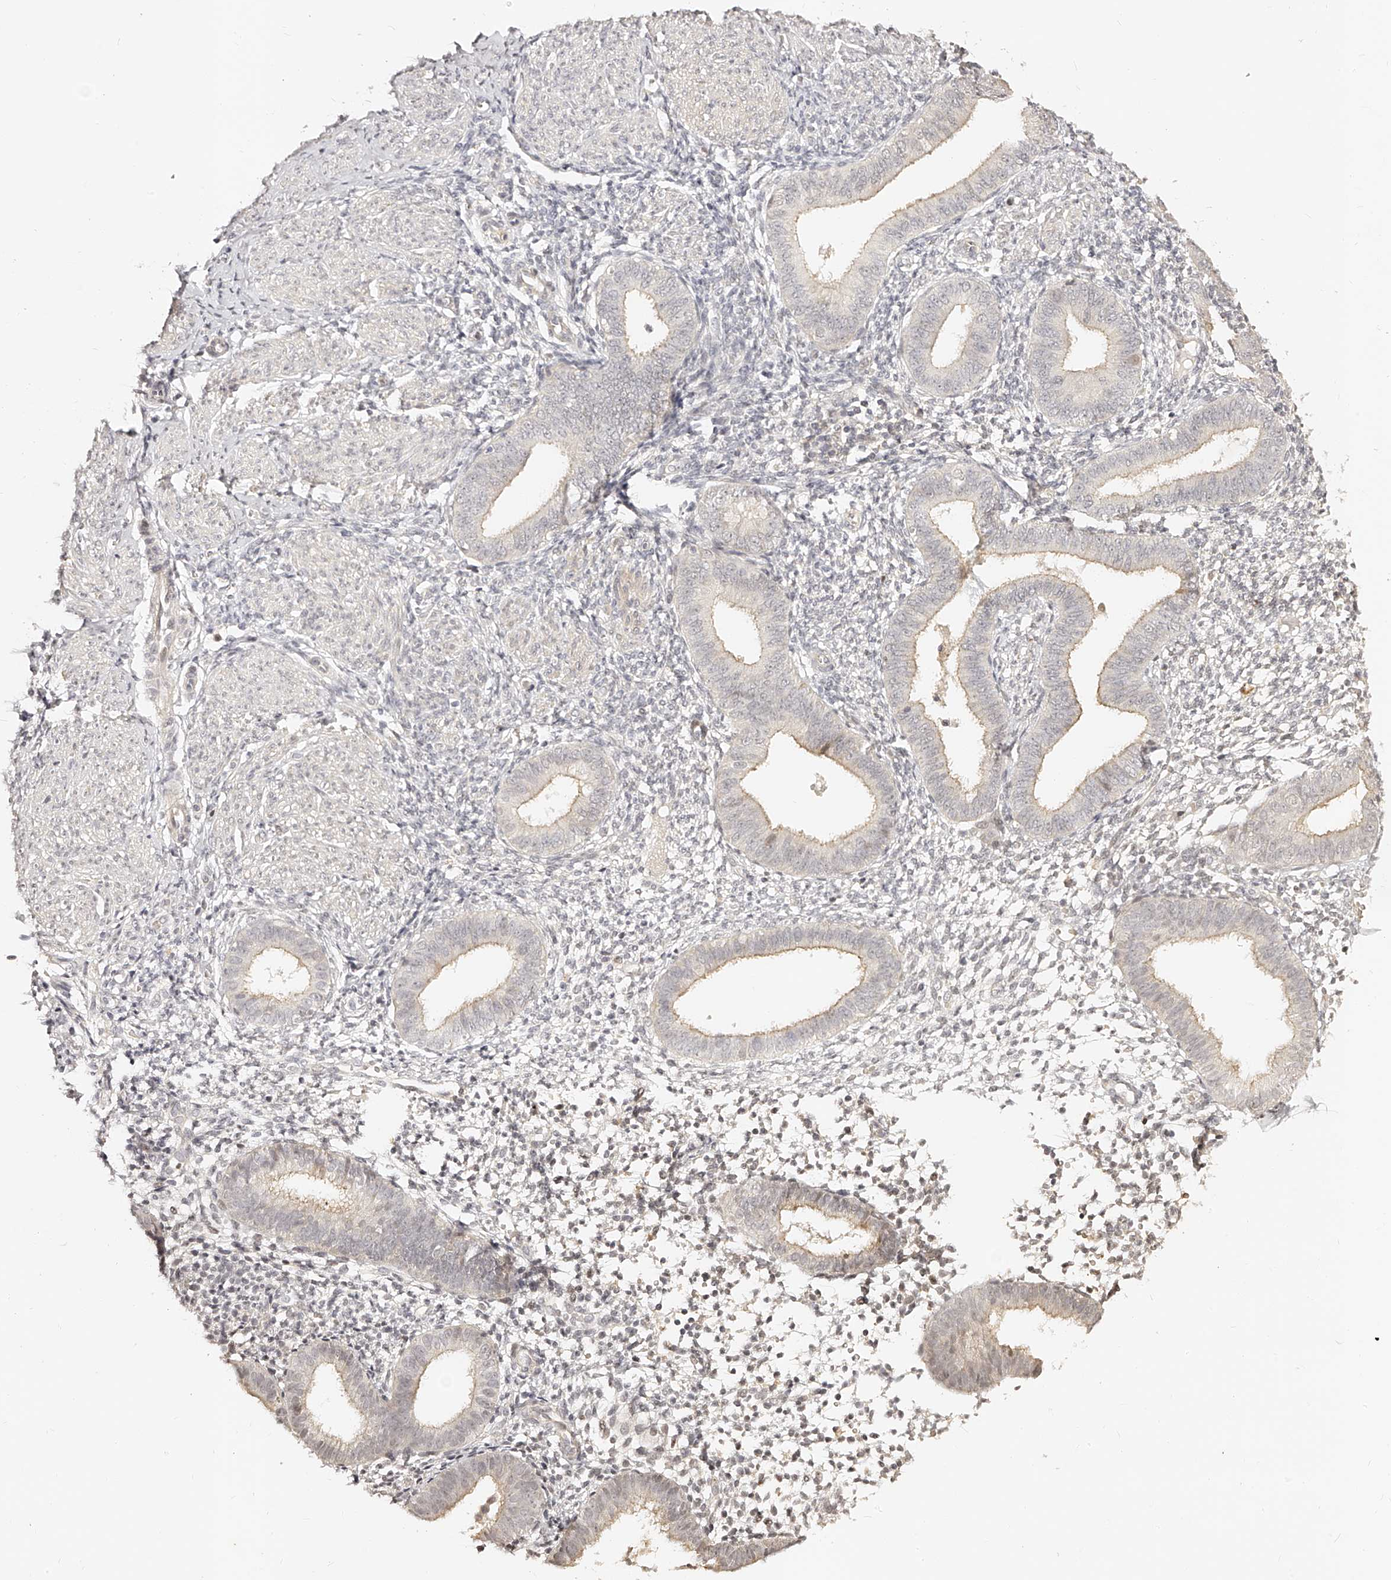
{"staining": {"intensity": "negative", "quantity": "none", "location": "none"}, "tissue": "endometrium", "cell_type": "Cells in endometrial stroma", "image_type": "normal", "snomed": [{"axis": "morphology", "description": "Normal tissue, NOS"}, {"axis": "topography", "description": "Uterus"}, {"axis": "topography", "description": "Endometrium"}], "caption": "DAB (3,3'-diaminobenzidine) immunohistochemical staining of normal human endometrium exhibits no significant expression in cells in endometrial stroma.", "gene": "ZNF789", "patient": {"sex": "female", "age": 48}}